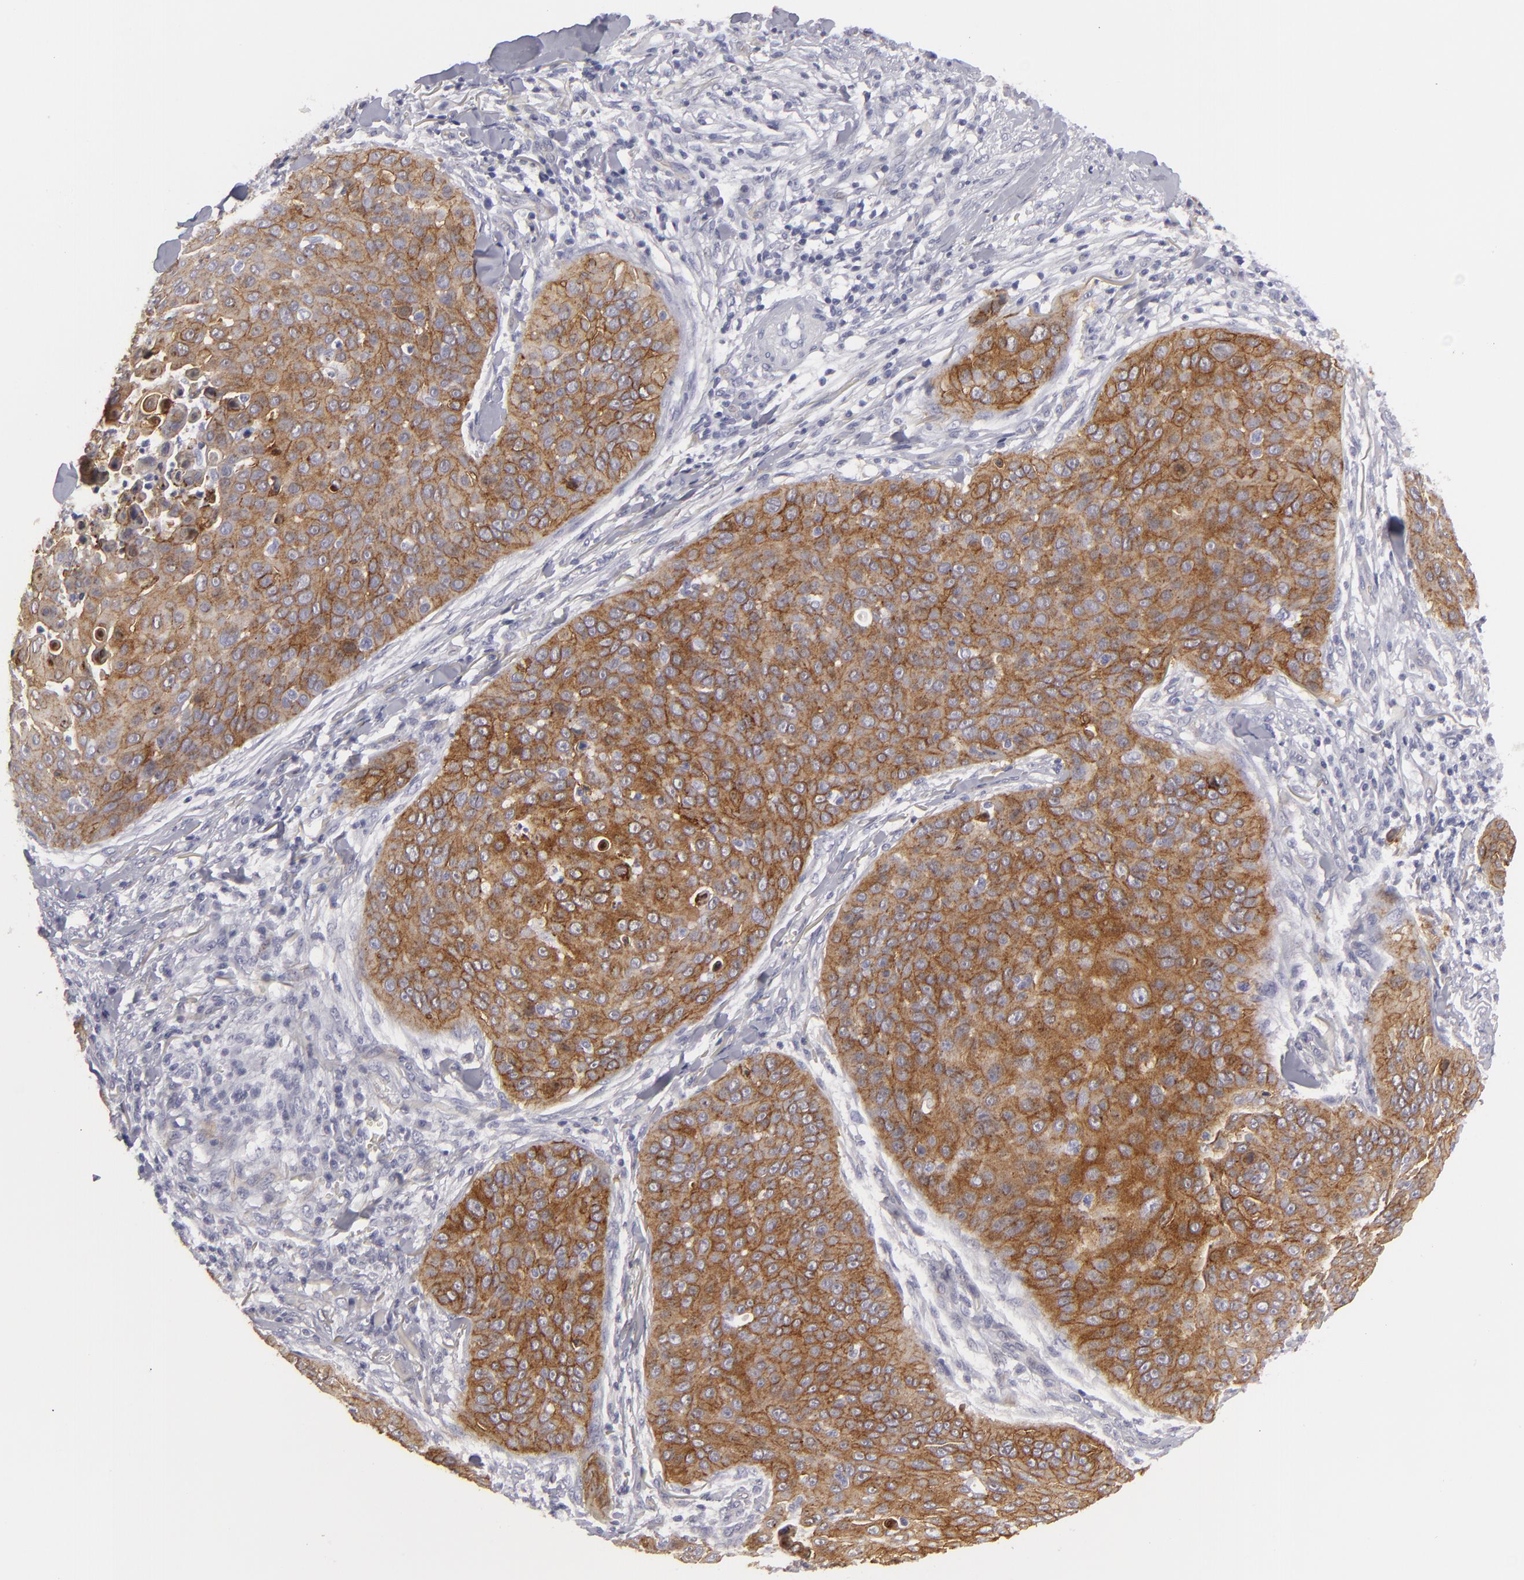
{"staining": {"intensity": "strong", "quantity": ">75%", "location": "cytoplasmic/membranous"}, "tissue": "skin cancer", "cell_type": "Tumor cells", "image_type": "cancer", "snomed": [{"axis": "morphology", "description": "Squamous cell carcinoma, NOS"}, {"axis": "topography", "description": "Skin"}], "caption": "Squamous cell carcinoma (skin) stained with a protein marker reveals strong staining in tumor cells.", "gene": "JUP", "patient": {"sex": "male", "age": 82}}